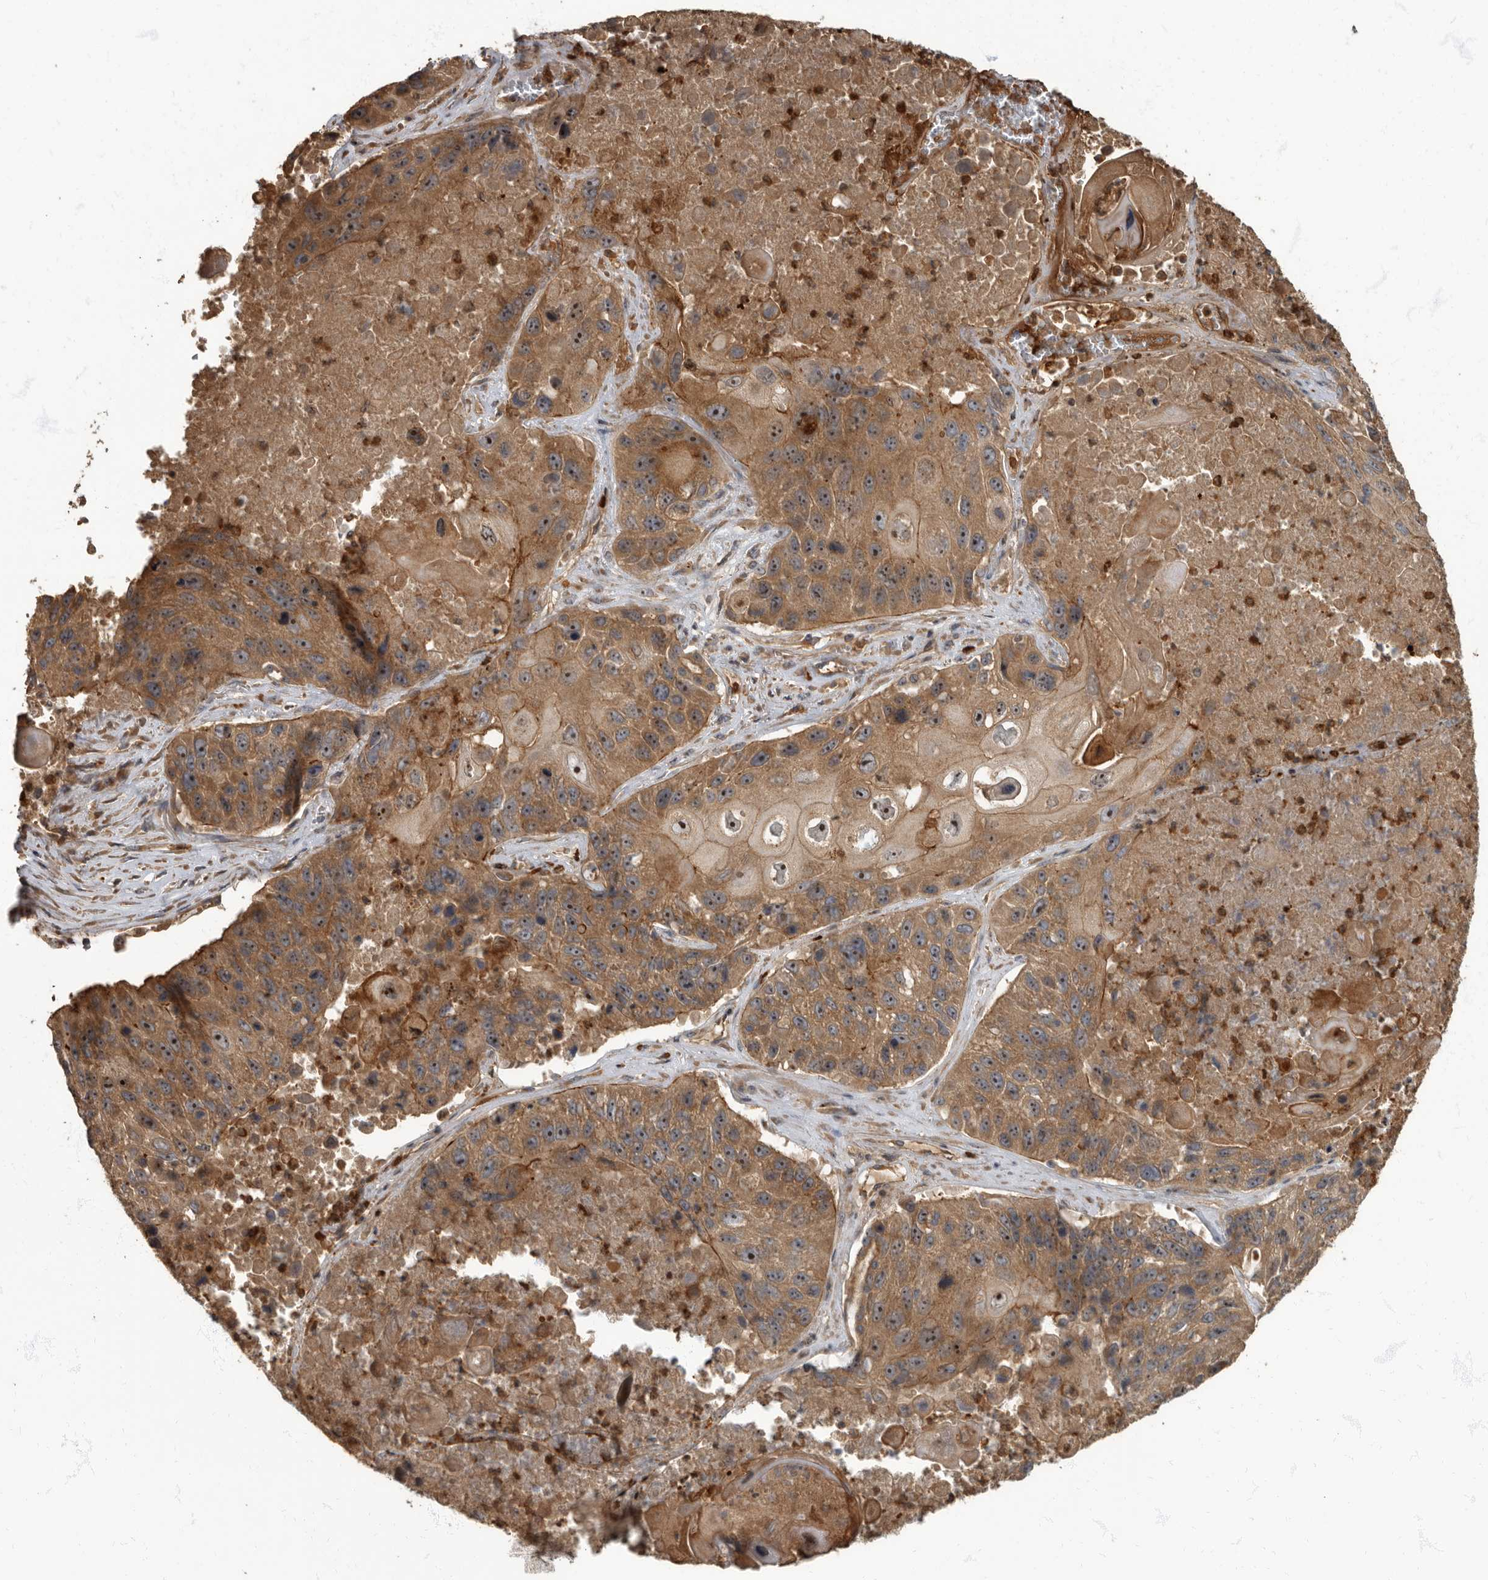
{"staining": {"intensity": "moderate", "quantity": ">75%", "location": "cytoplasmic/membranous"}, "tissue": "lung cancer", "cell_type": "Tumor cells", "image_type": "cancer", "snomed": [{"axis": "morphology", "description": "Squamous cell carcinoma, NOS"}, {"axis": "topography", "description": "Lung"}], "caption": "This is an image of IHC staining of lung cancer (squamous cell carcinoma), which shows moderate staining in the cytoplasmic/membranous of tumor cells.", "gene": "DAAM1", "patient": {"sex": "male", "age": 61}}